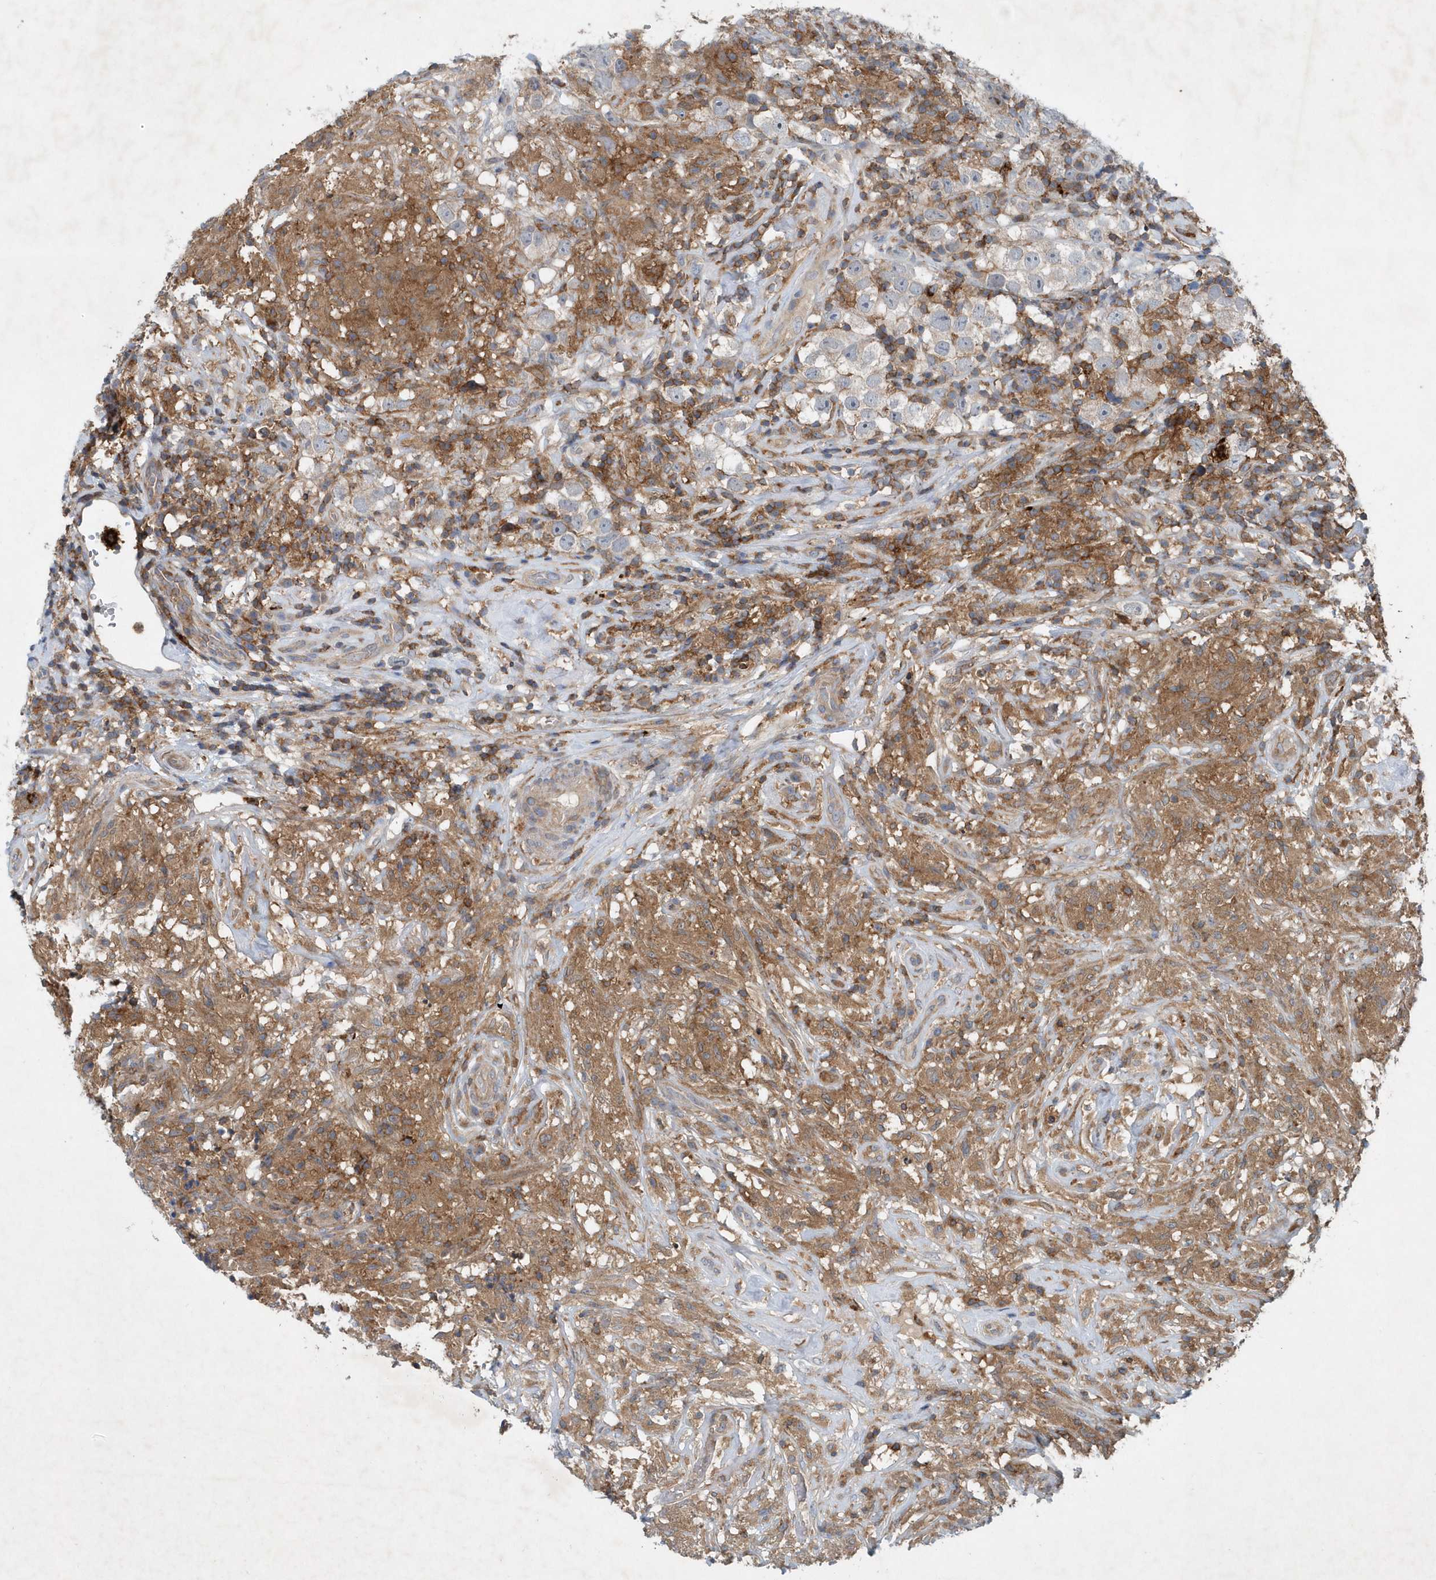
{"staining": {"intensity": "negative", "quantity": "none", "location": "none"}, "tissue": "testis cancer", "cell_type": "Tumor cells", "image_type": "cancer", "snomed": [{"axis": "morphology", "description": "Seminoma, NOS"}, {"axis": "topography", "description": "Testis"}], "caption": "The micrograph exhibits no staining of tumor cells in seminoma (testis).", "gene": "P2RY10", "patient": {"sex": "male", "age": 49}}